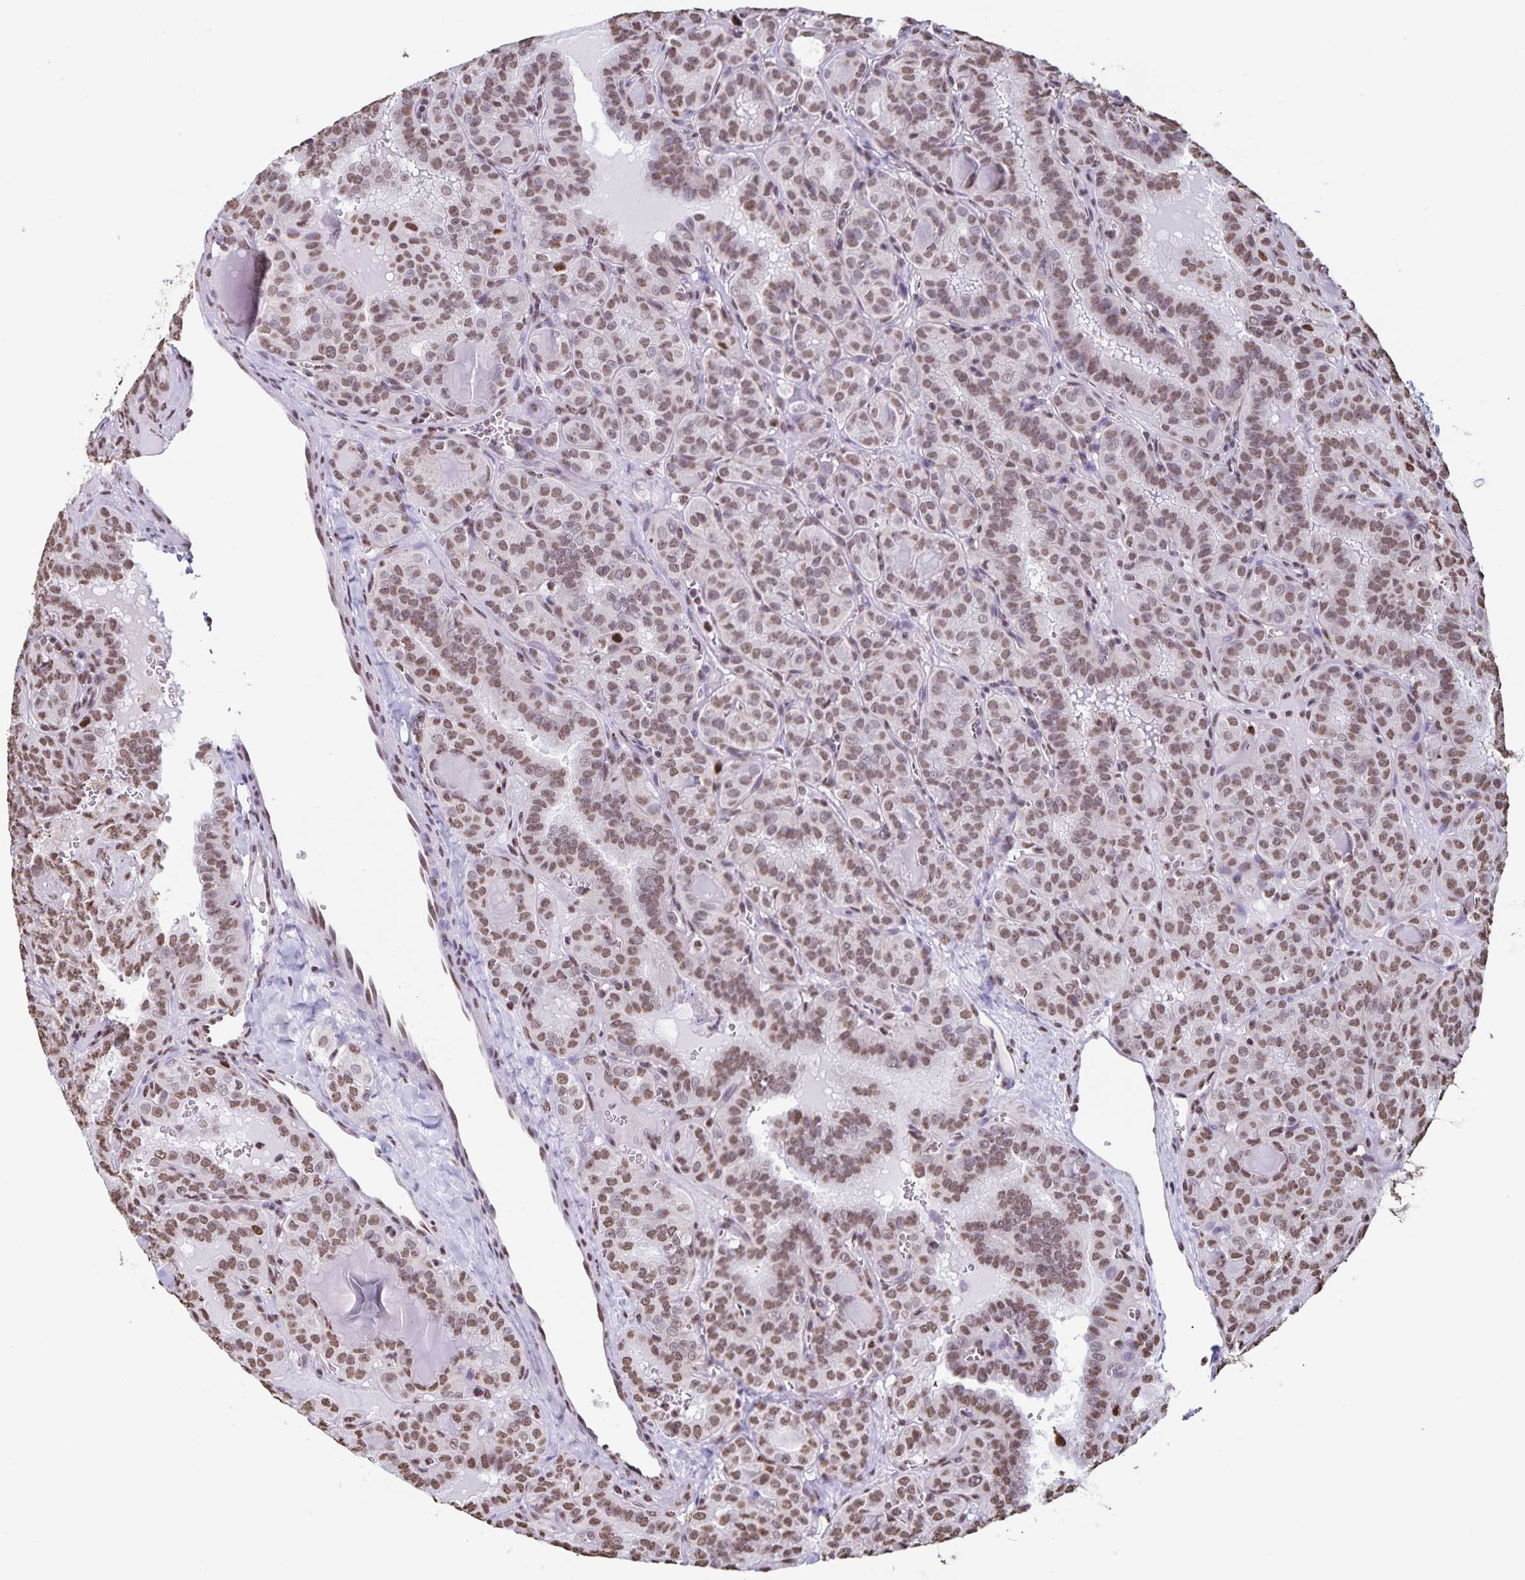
{"staining": {"intensity": "moderate", "quantity": ">75%", "location": "nuclear"}, "tissue": "thyroid cancer", "cell_type": "Tumor cells", "image_type": "cancer", "snomed": [{"axis": "morphology", "description": "Papillary adenocarcinoma, NOS"}, {"axis": "topography", "description": "Thyroid gland"}], "caption": "Immunohistochemistry histopathology image of neoplastic tissue: human thyroid papillary adenocarcinoma stained using IHC reveals medium levels of moderate protein expression localized specifically in the nuclear of tumor cells, appearing as a nuclear brown color.", "gene": "DUT", "patient": {"sex": "female", "age": 41}}